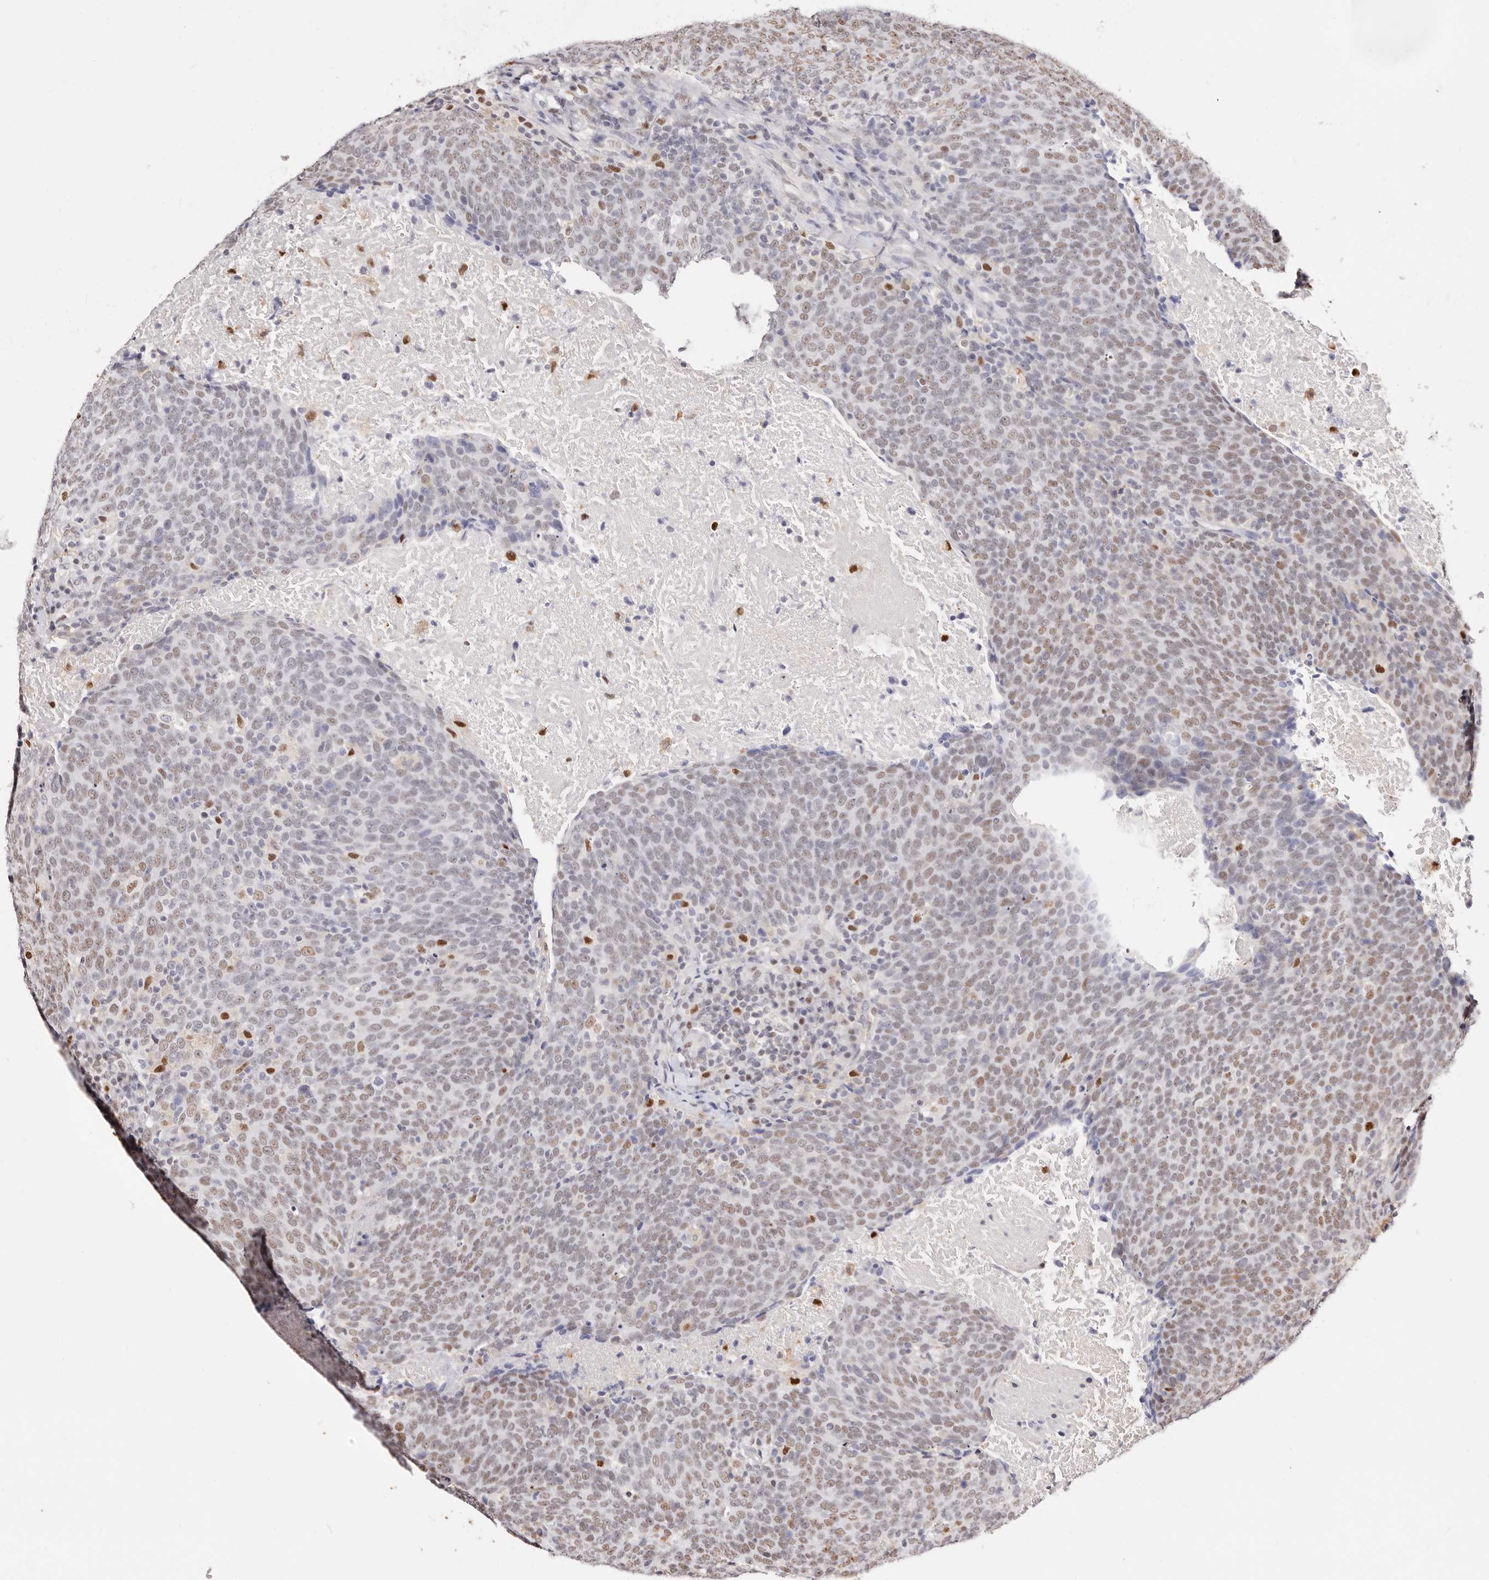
{"staining": {"intensity": "moderate", "quantity": "25%-75%", "location": "nuclear"}, "tissue": "head and neck cancer", "cell_type": "Tumor cells", "image_type": "cancer", "snomed": [{"axis": "morphology", "description": "Squamous cell carcinoma, NOS"}, {"axis": "morphology", "description": "Squamous cell carcinoma, metastatic, NOS"}, {"axis": "topography", "description": "Lymph node"}, {"axis": "topography", "description": "Head-Neck"}], "caption": "This photomicrograph shows immunohistochemistry (IHC) staining of head and neck squamous cell carcinoma, with medium moderate nuclear expression in approximately 25%-75% of tumor cells.", "gene": "TKT", "patient": {"sex": "male", "age": 62}}